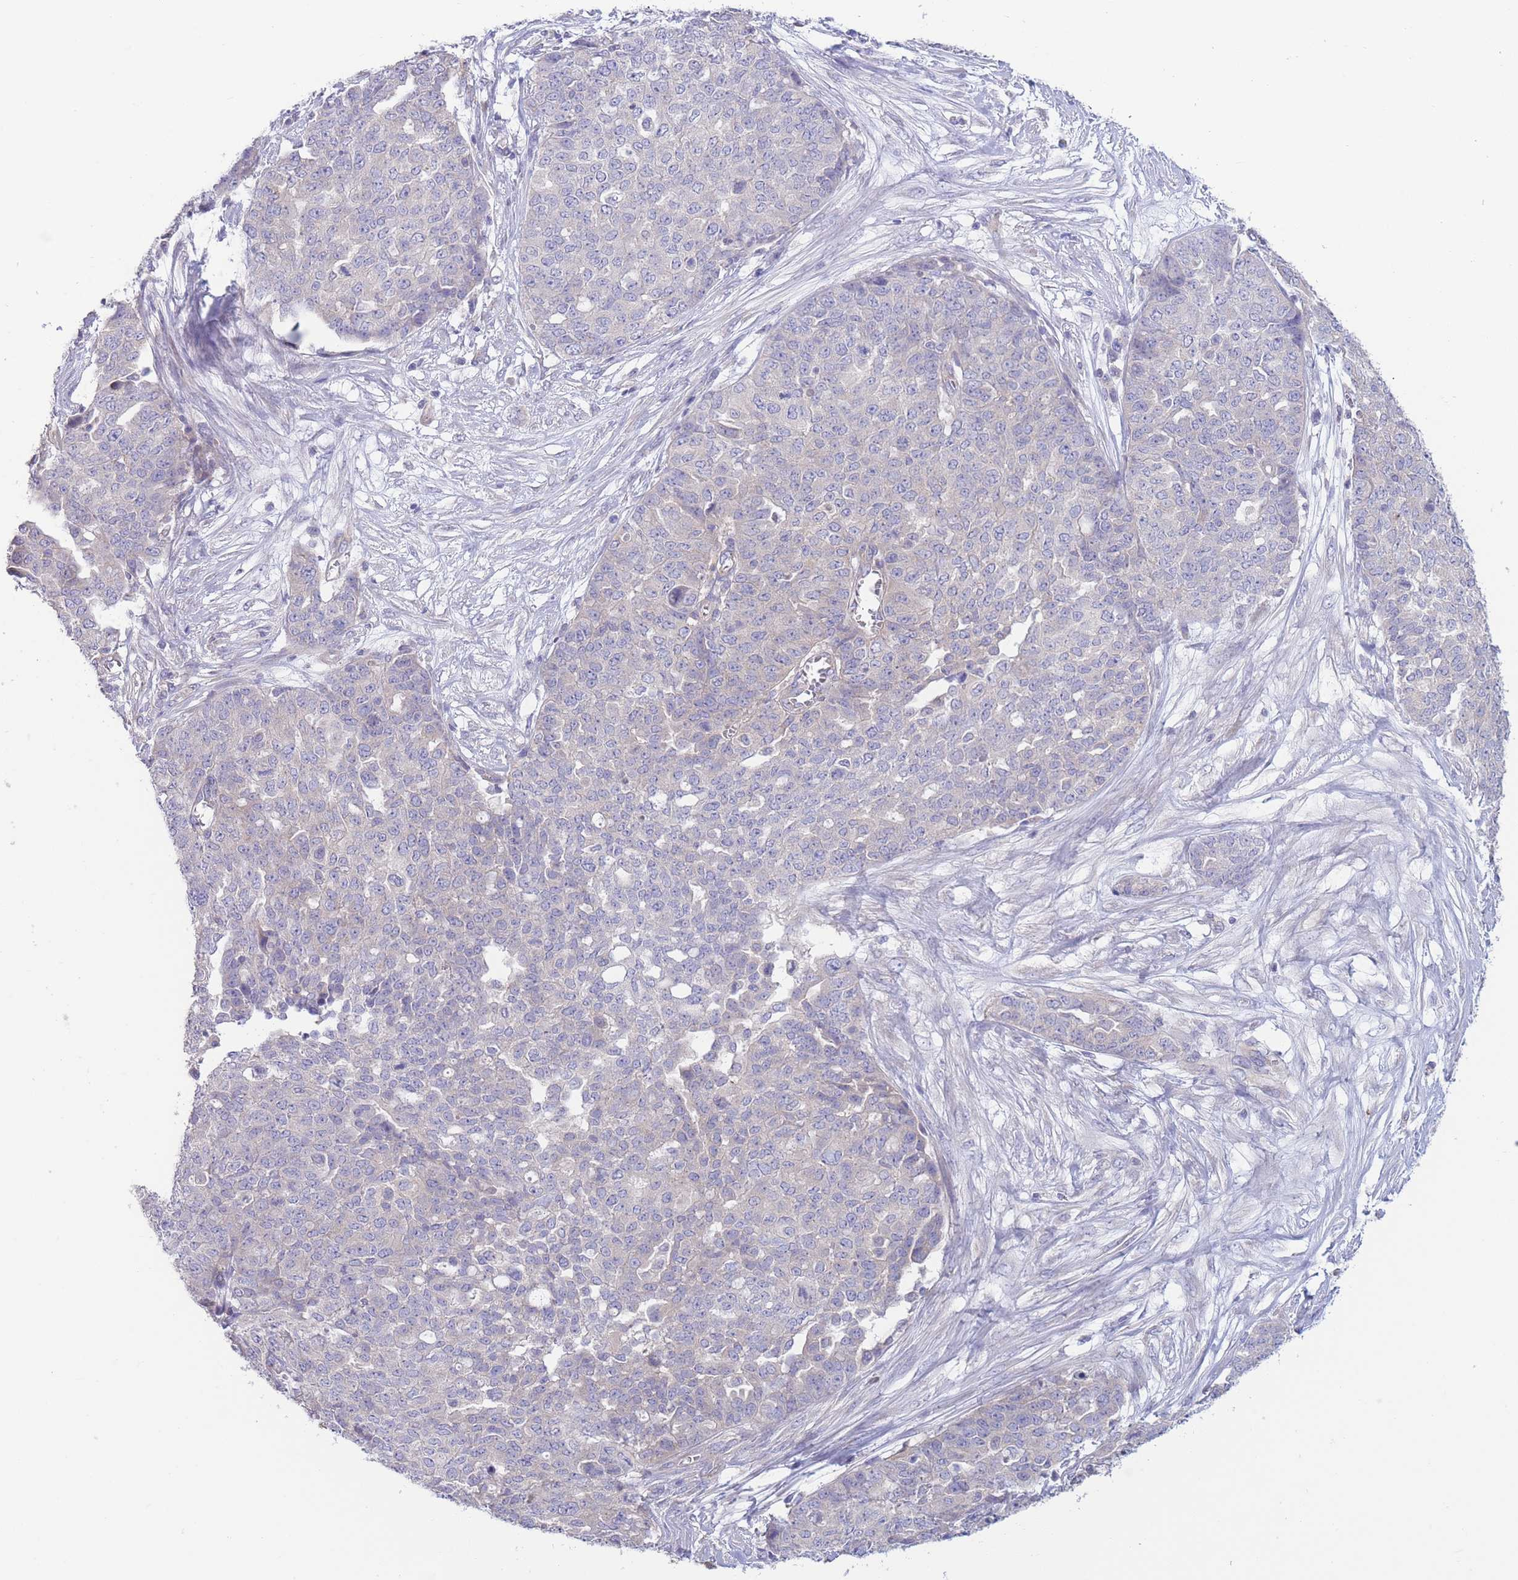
{"staining": {"intensity": "negative", "quantity": "none", "location": "none"}, "tissue": "ovarian cancer", "cell_type": "Tumor cells", "image_type": "cancer", "snomed": [{"axis": "morphology", "description": "Cystadenocarcinoma, serous, NOS"}, {"axis": "topography", "description": "Soft tissue"}, {"axis": "topography", "description": "Ovary"}], "caption": "Micrograph shows no significant protein expression in tumor cells of ovarian cancer (serous cystadenocarcinoma).", "gene": "ALS2CL", "patient": {"sex": "female", "age": 57}}